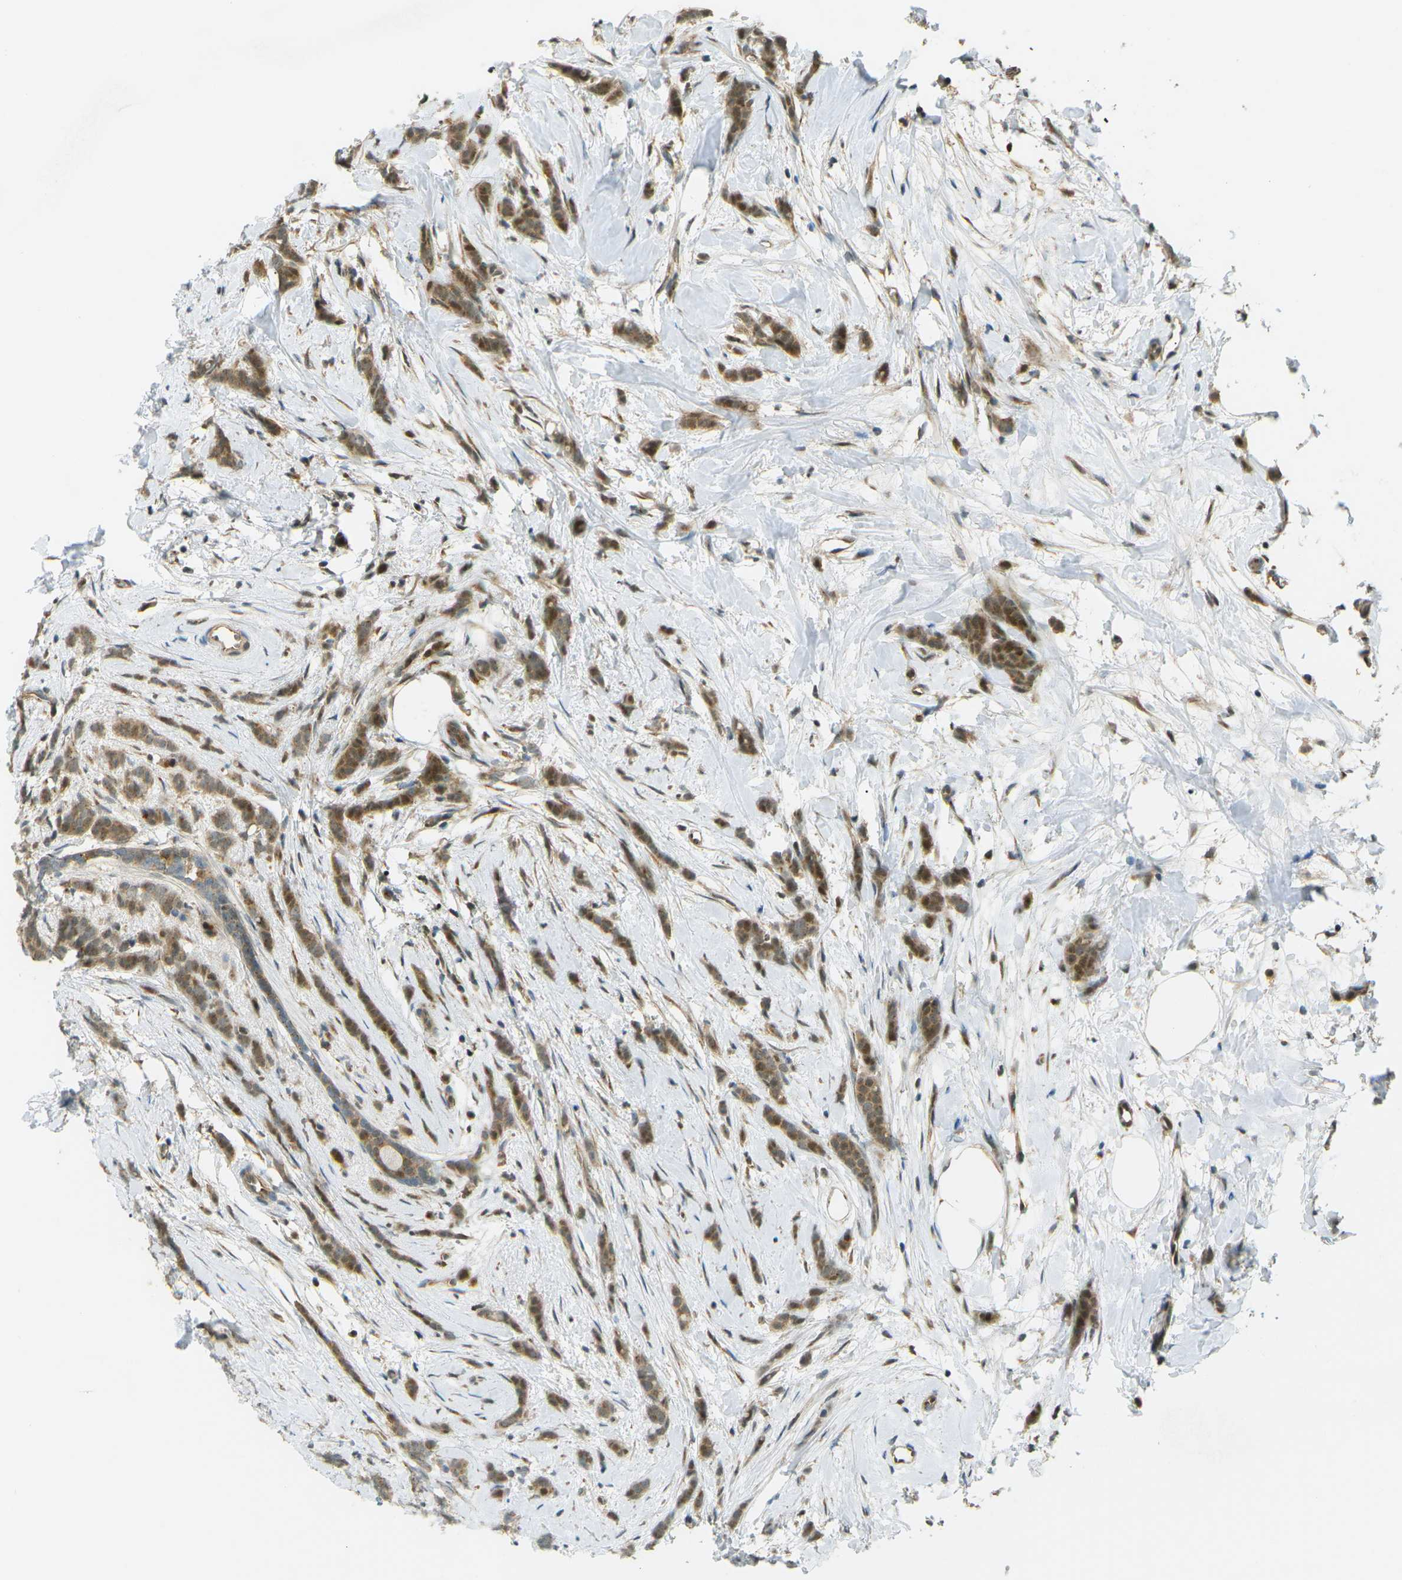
{"staining": {"intensity": "moderate", "quantity": ">75%", "location": "cytoplasmic/membranous,nuclear"}, "tissue": "breast cancer", "cell_type": "Tumor cells", "image_type": "cancer", "snomed": [{"axis": "morphology", "description": "Lobular carcinoma, in situ"}, {"axis": "morphology", "description": "Lobular carcinoma"}, {"axis": "topography", "description": "Breast"}], "caption": "This image shows immunohistochemistry (IHC) staining of breast lobular carcinoma in situ, with medium moderate cytoplasmic/membranous and nuclear positivity in approximately >75% of tumor cells.", "gene": "CCDC186", "patient": {"sex": "female", "age": 41}}